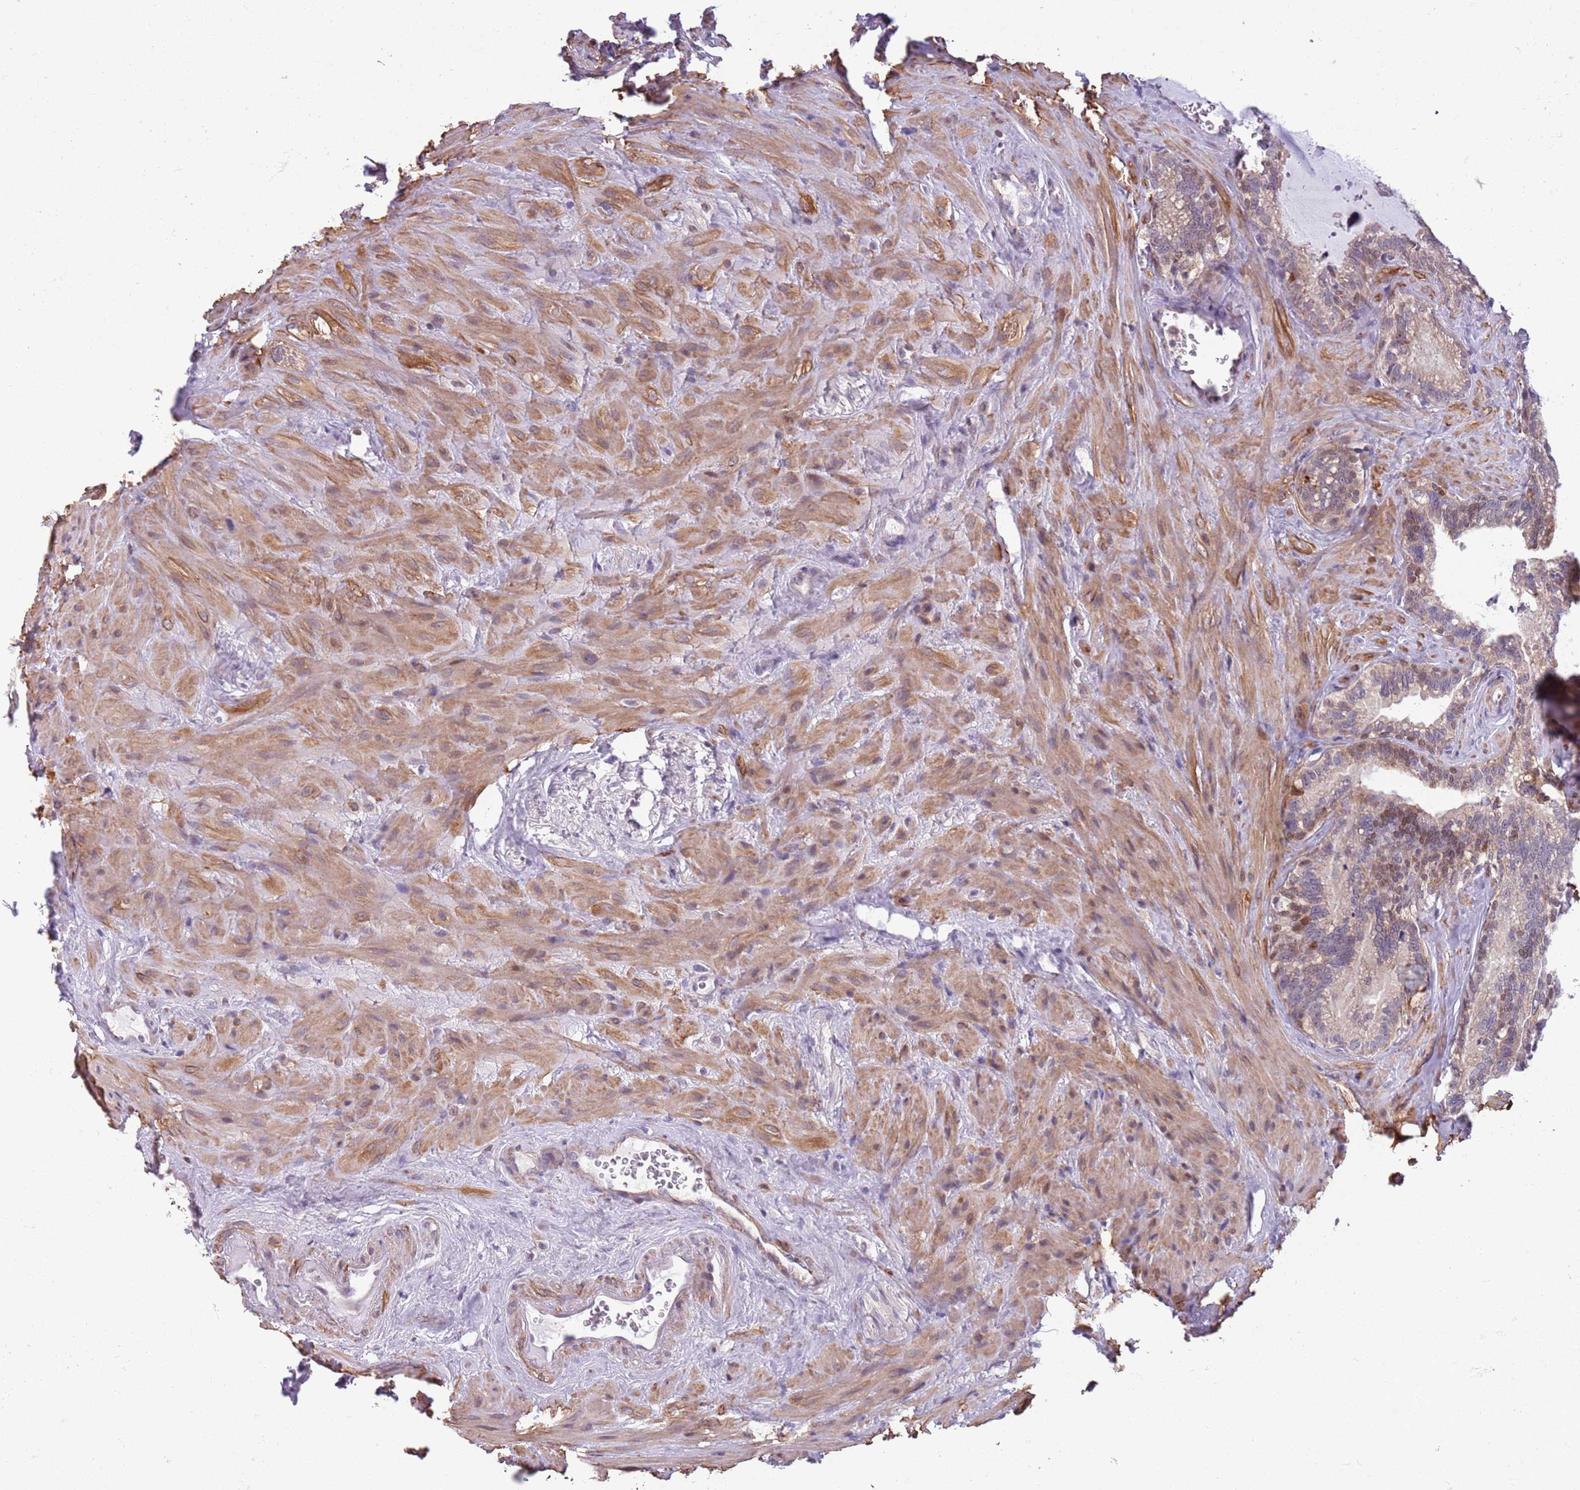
{"staining": {"intensity": "moderate", "quantity": "<25%", "location": "nuclear"}, "tissue": "seminal vesicle", "cell_type": "Glandular cells", "image_type": "normal", "snomed": [{"axis": "morphology", "description": "Normal tissue, NOS"}, {"axis": "topography", "description": "Prostate"}, {"axis": "topography", "description": "Seminal veicle"}], "caption": "Brown immunohistochemical staining in benign seminal vesicle shows moderate nuclear expression in about <25% of glandular cells.", "gene": "JAML", "patient": {"sex": "male", "age": 58}}